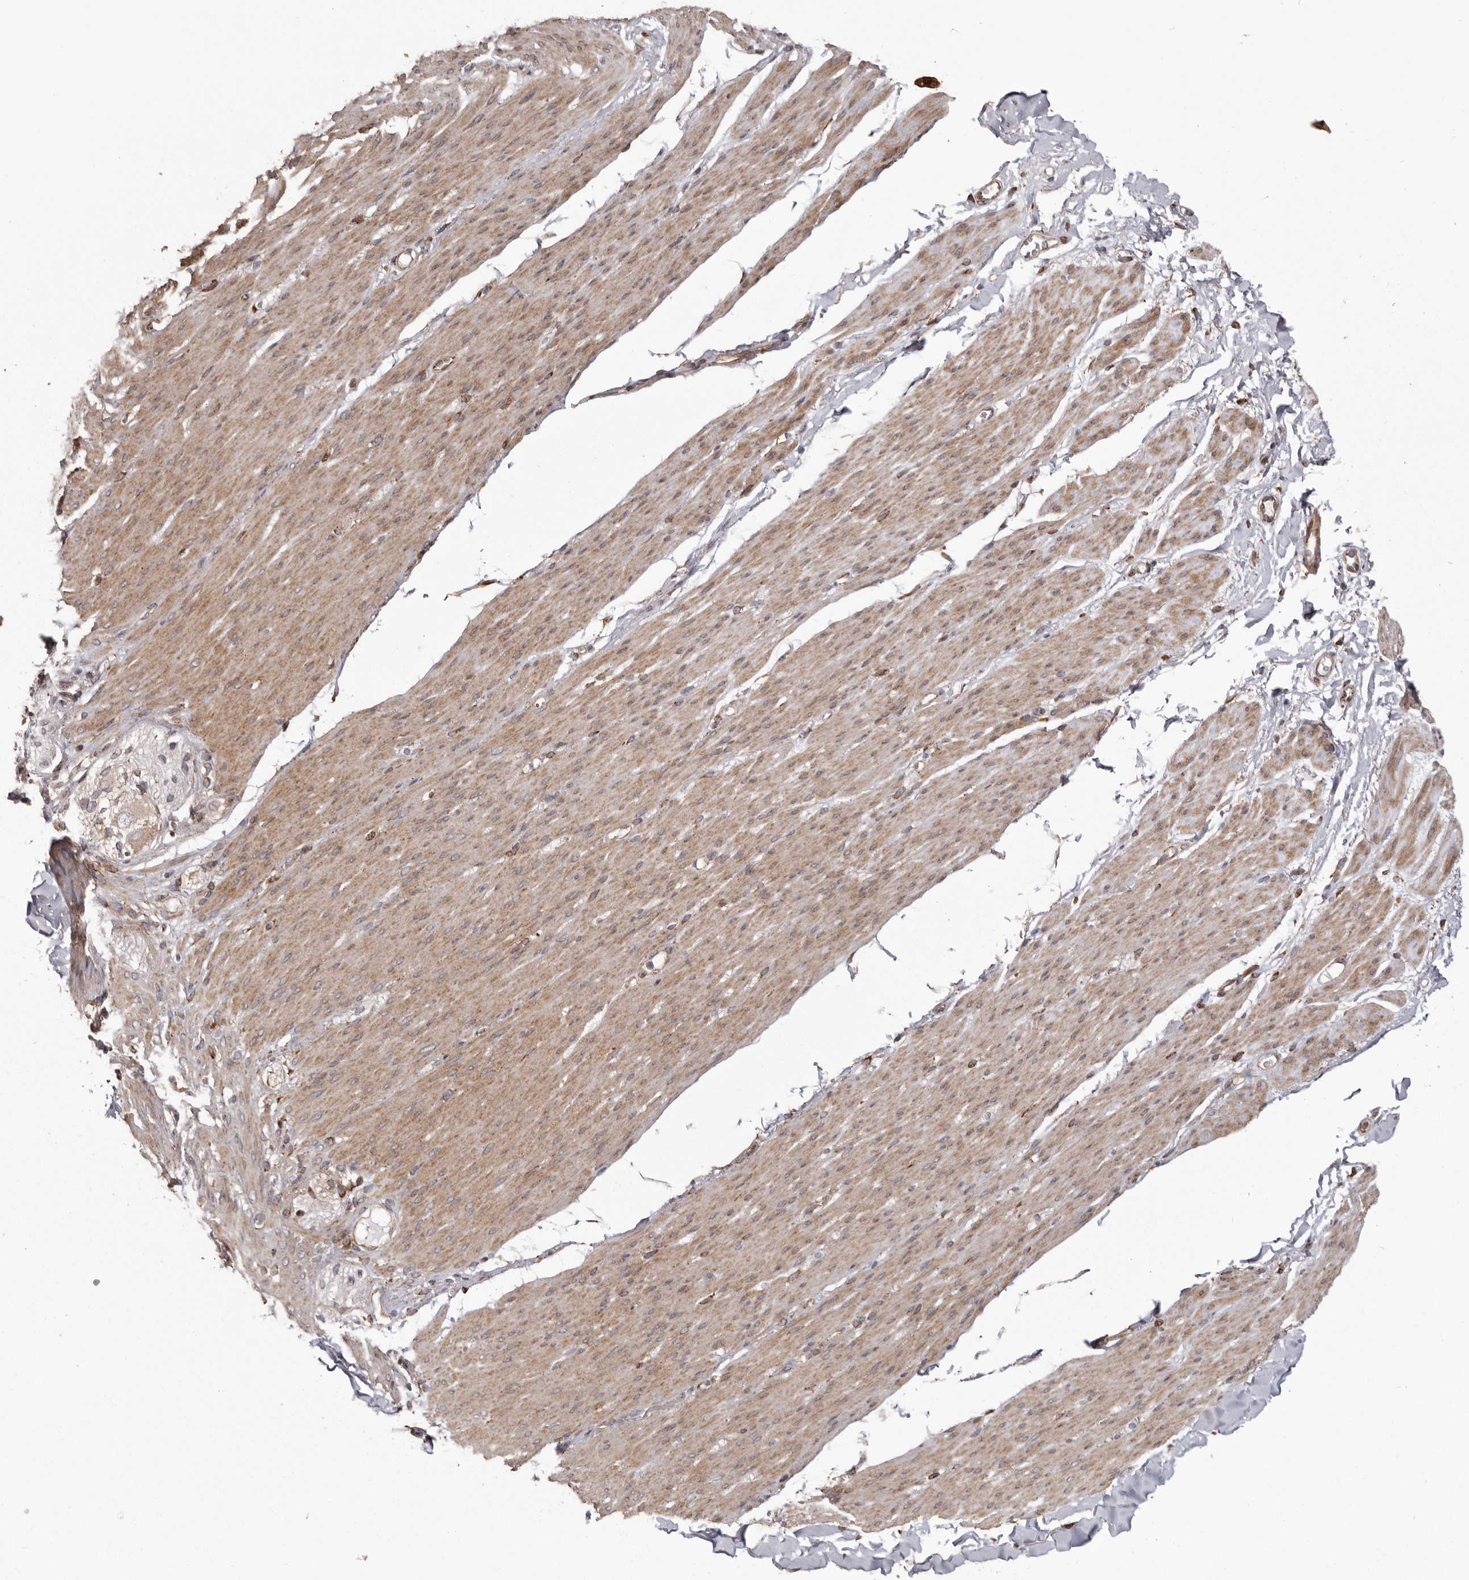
{"staining": {"intensity": "moderate", "quantity": ">75%", "location": "cytoplasmic/membranous"}, "tissue": "smooth muscle", "cell_type": "Smooth muscle cells", "image_type": "normal", "snomed": [{"axis": "morphology", "description": "Normal tissue, NOS"}, {"axis": "topography", "description": "Colon"}, {"axis": "topography", "description": "Peripheral nerve tissue"}], "caption": "Immunohistochemical staining of unremarkable smooth muscle reveals medium levels of moderate cytoplasmic/membranous expression in about >75% of smooth muscle cells. Nuclei are stained in blue.", "gene": "NUP43", "patient": {"sex": "female", "age": 61}}